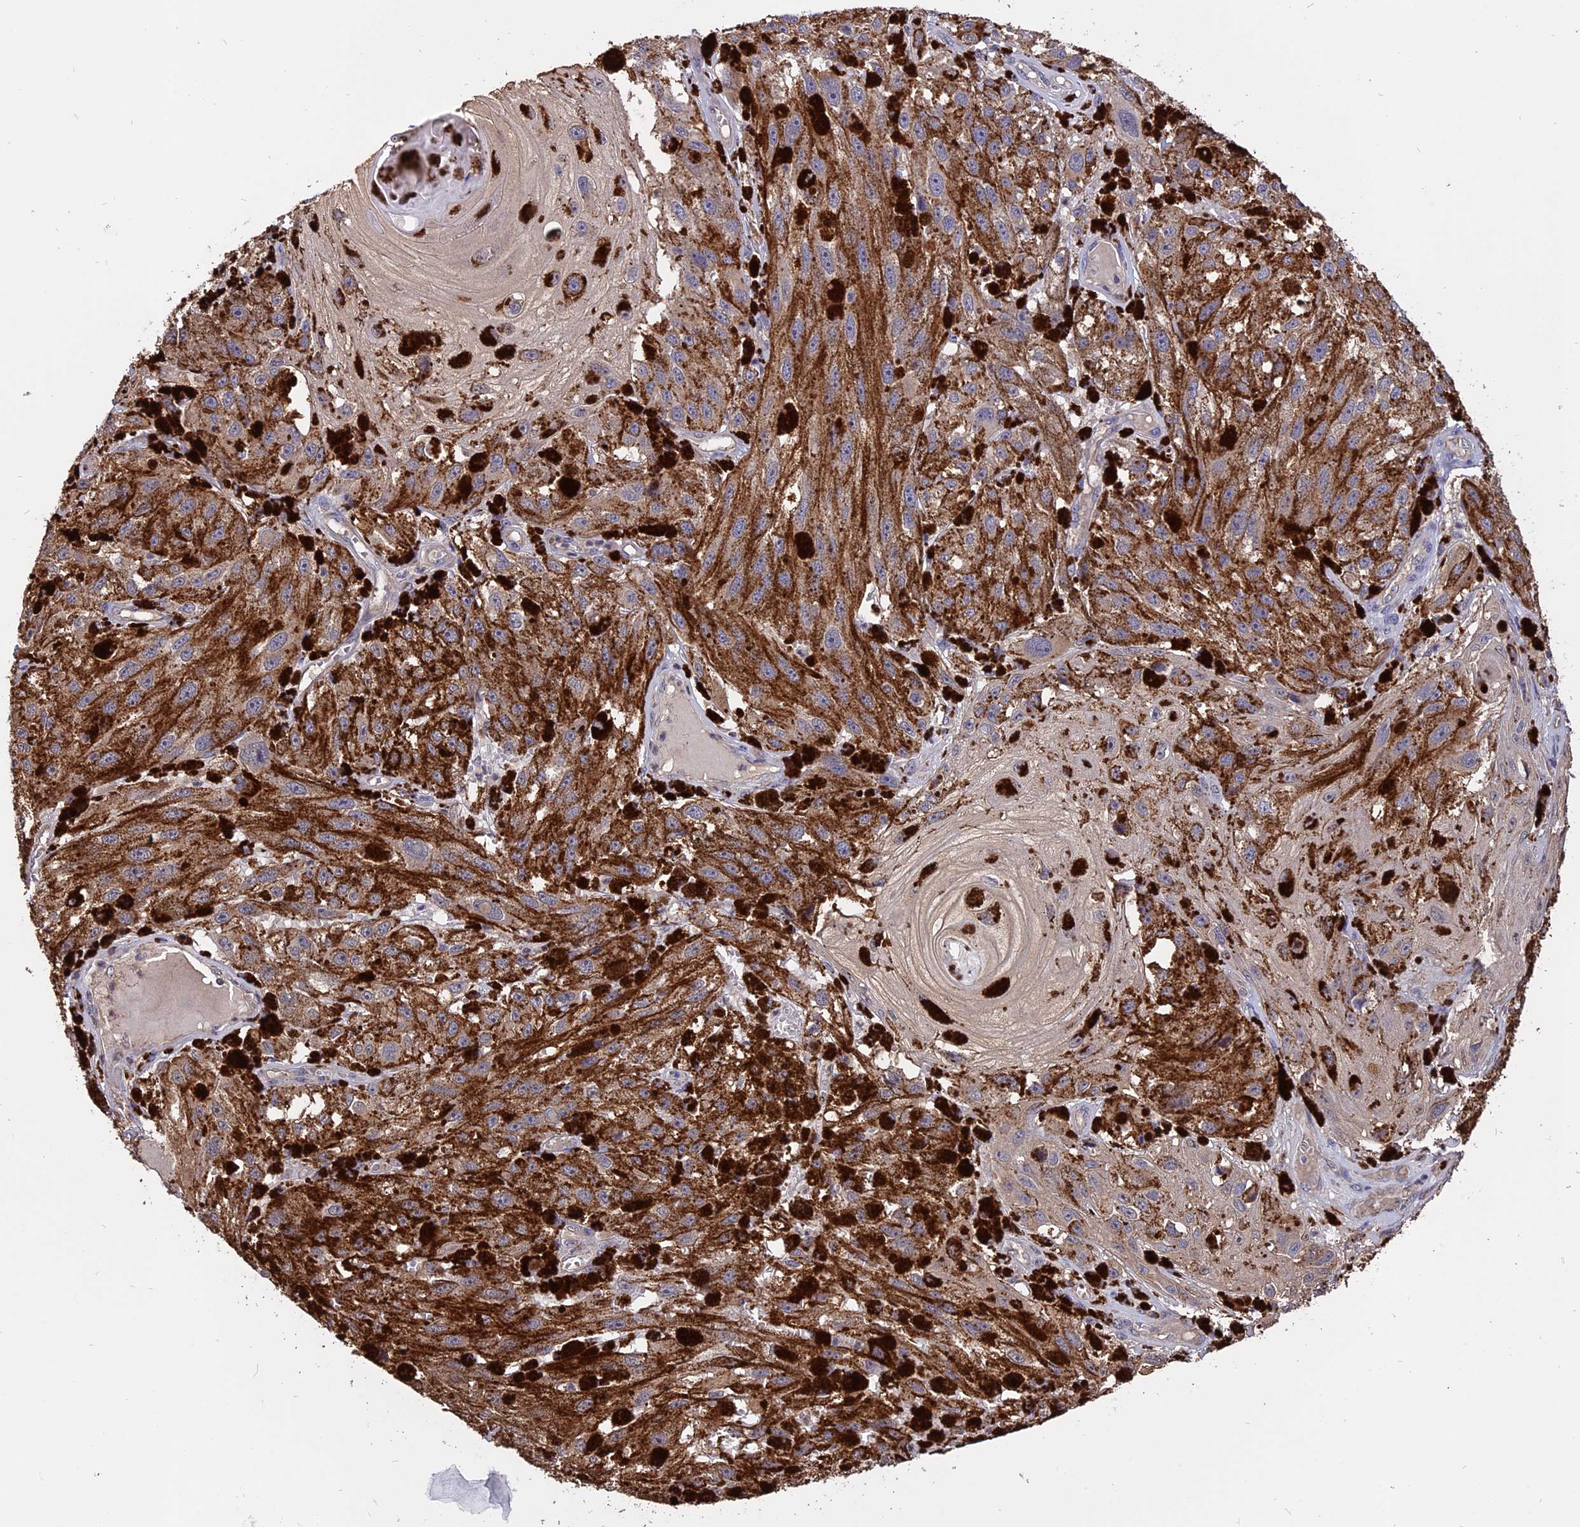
{"staining": {"intensity": "negative", "quantity": "none", "location": "none"}, "tissue": "melanoma", "cell_type": "Tumor cells", "image_type": "cancer", "snomed": [{"axis": "morphology", "description": "Malignant melanoma, NOS"}, {"axis": "topography", "description": "Skin"}], "caption": "Tumor cells are negative for brown protein staining in malignant melanoma. Nuclei are stained in blue.", "gene": "CARMIL2", "patient": {"sex": "male", "age": 88}}